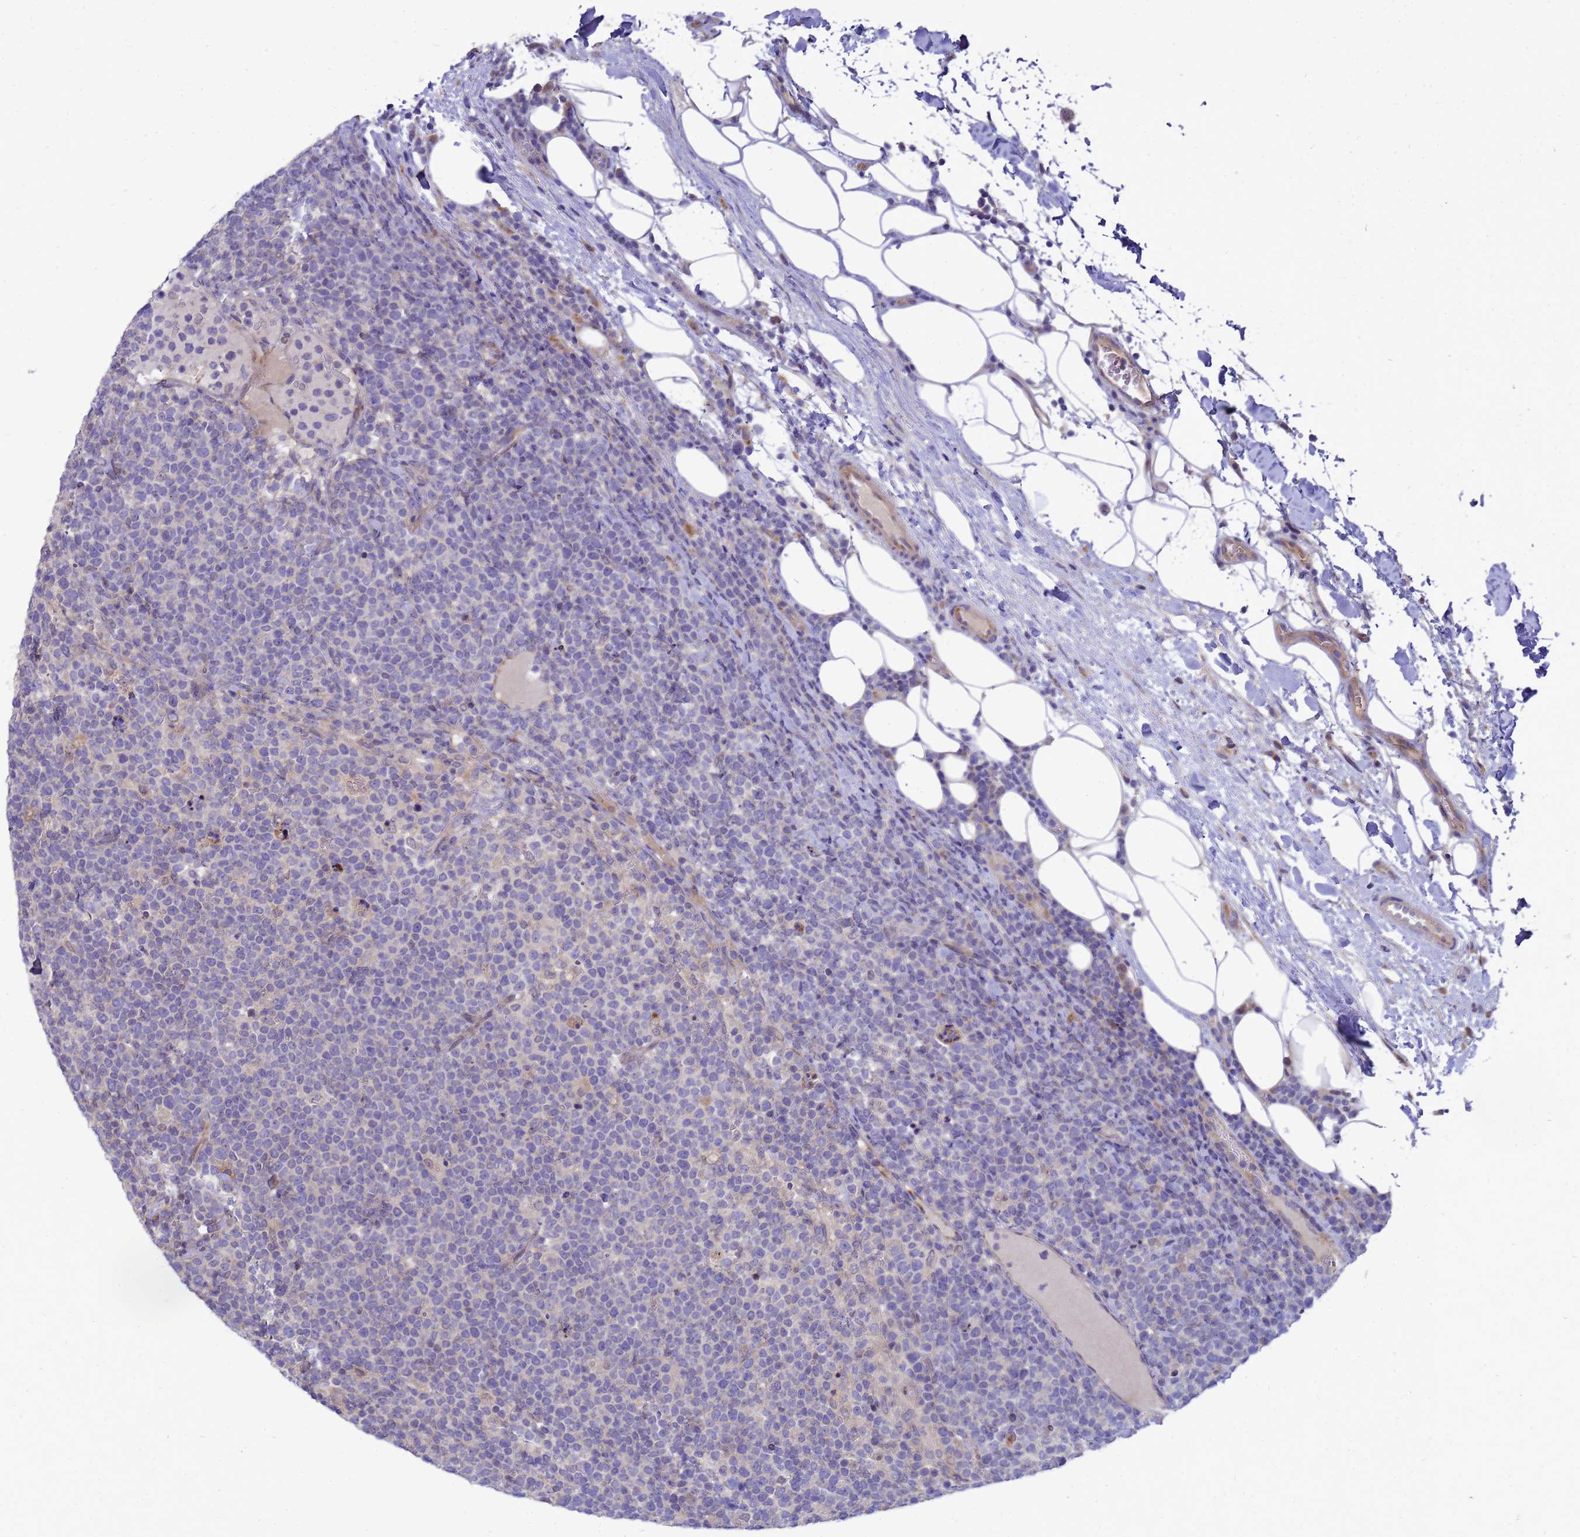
{"staining": {"intensity": "negative", "quantity": "none", "location": "none"}, "tissue": "lymphoma", "cell_type": "Tumor cells", "image_type": "cancer", "snomed": [{"axis": "morphology", "description": "Malignant lymphoma, non-Hodgkin's type, High grade"}, {"axis": "topography", "description": "Lymph node"}], "caption": "Tumor cells are negative for brown protein staining in lymphoma.", "gene": "ENOPH1", "patient": {"sex": "male", "age": 61}}